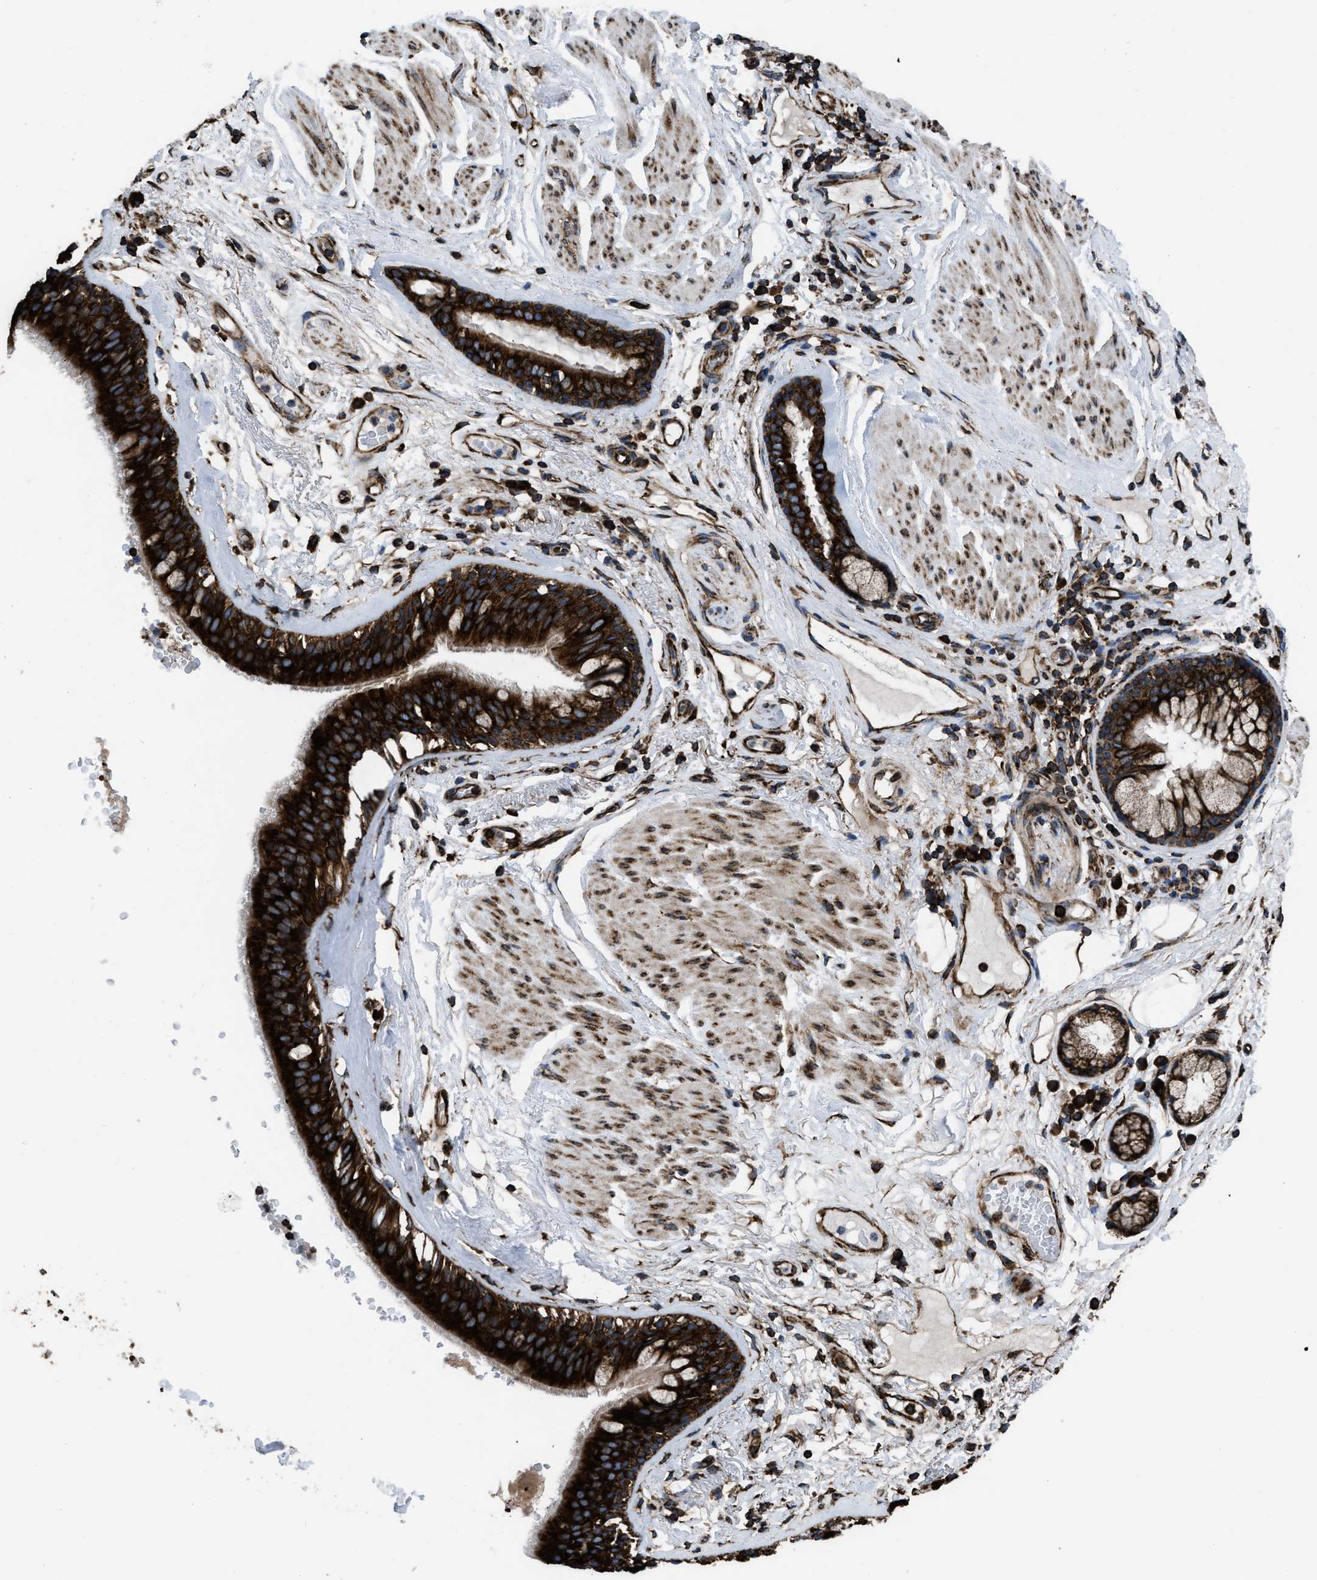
{"staining": {"intensity": "strong", "quantity": ">75%", "location": "cytoplasmic/membranous"}, "tissue": "bronchus", "cell_type": "Respiratory epithelial cells", "image_type": "normal", "snomed": [{"axis": "morphology", "description": "Normal tissue, NOS"}, {"axis": "topography", "description": "Cartilage tissue"}], "caption": "A brown stain labels strong cytoplasmic/membranous staining of a protein in respiratory epithelial cells of normal human bronchus. (DAB (3,3'-diaminobenzidine) IHC, brown staining for protein, blue staining for nuclei).", "gene": "CAPRIN1", "patient": {"sex": "female", "age": 63}}